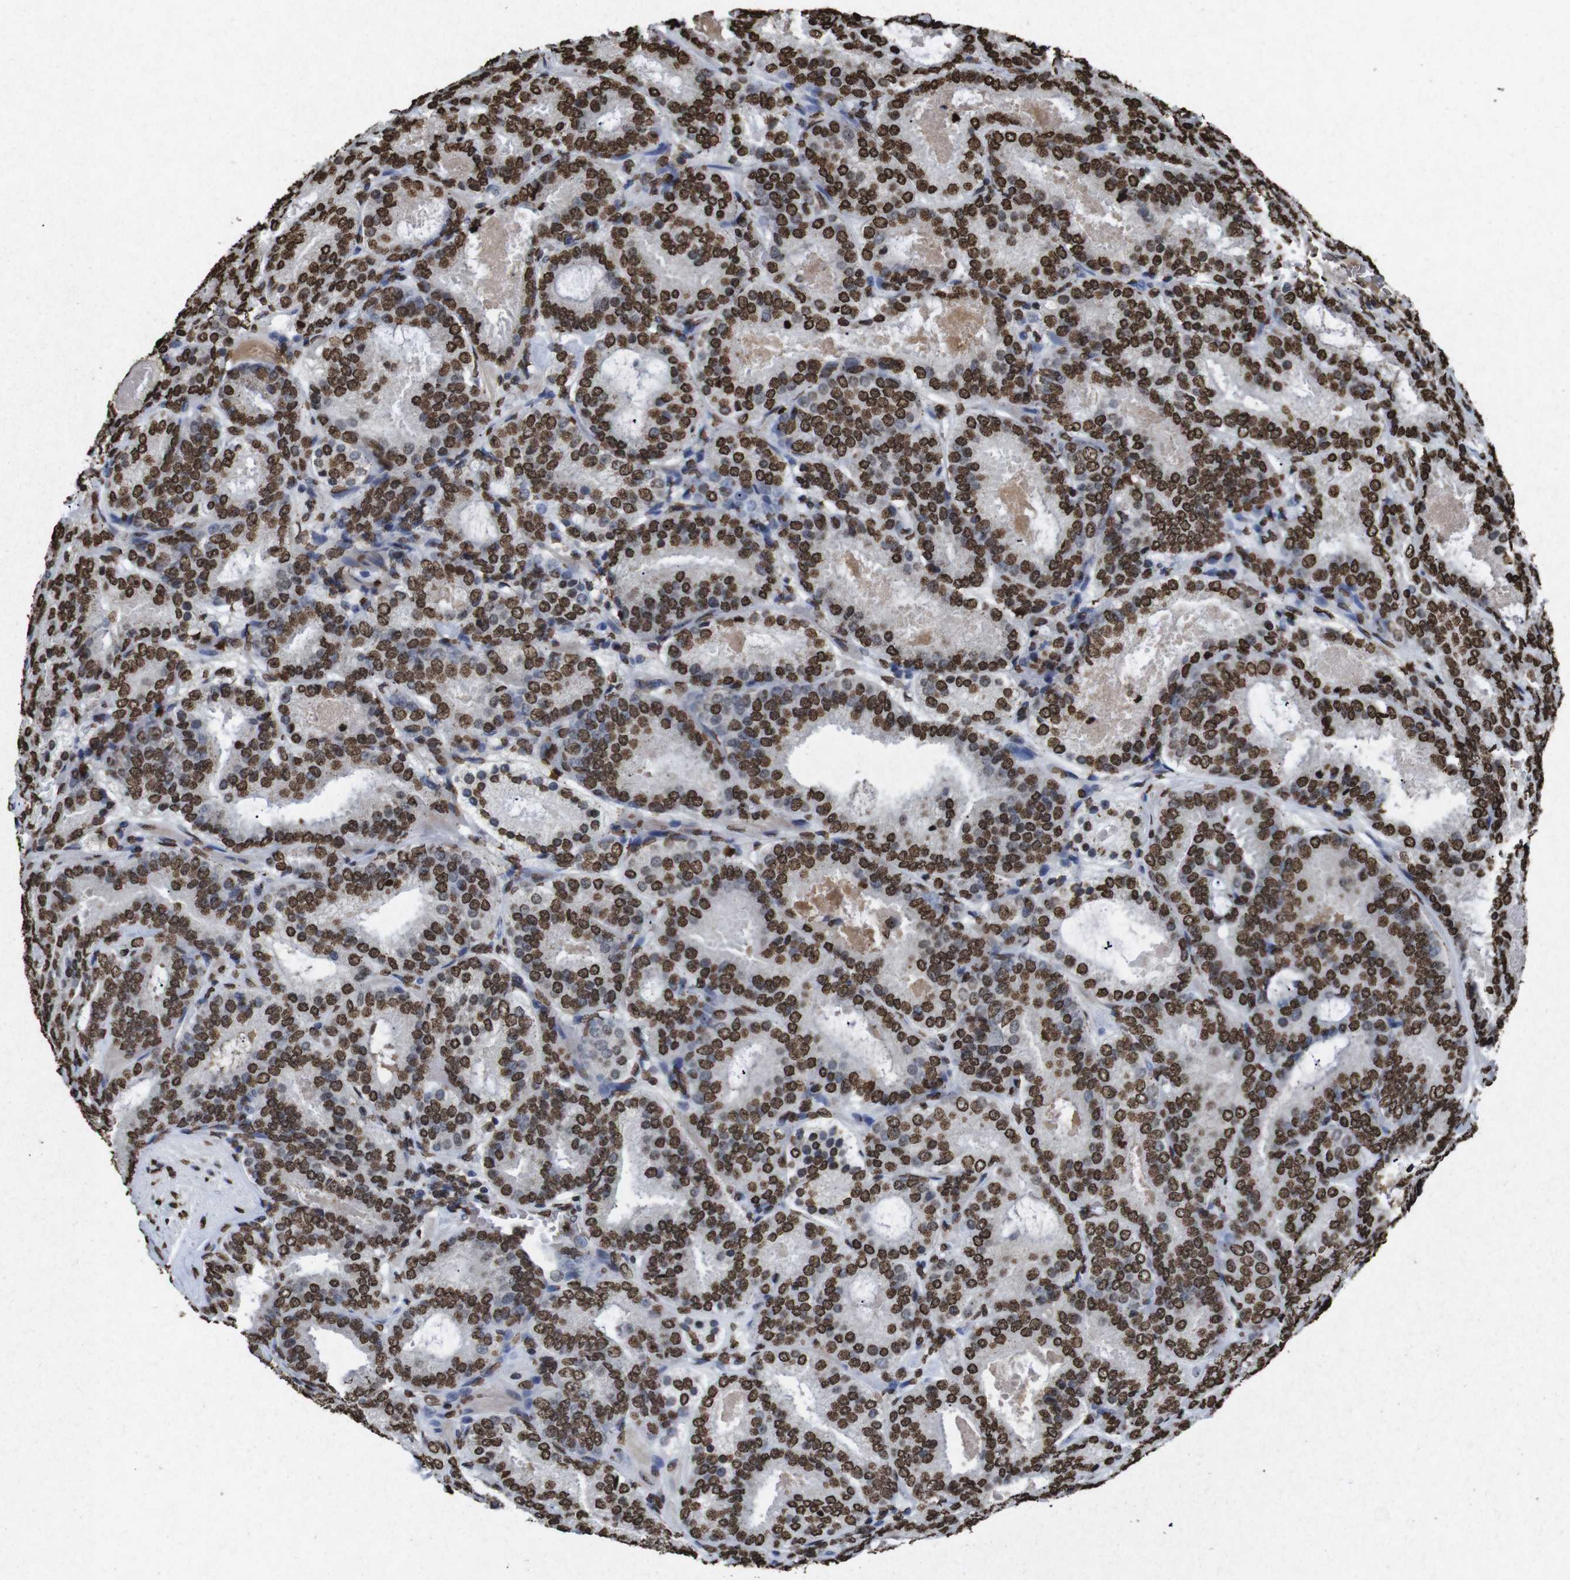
{"staining": {"intensity": "strong", "quantity": ">75%", "location": "nuclear"}, "tissue": "prostate cancer", "cell_type": "Tumor cells", "image_type": "cancer", "snomed": [{"axis": "morphology", "description": "Adenocarcinoma, Low grade"}, {"axis": "topography", "description": "Prostate"}], "caption": "Human prostate cancer (low-grade adenocarcinoma) stained for a protein (brown) exhibits strong nuclear positive positivity in approximately >75% of tumor cells.", "gene": "MDM2", "patient": {"sex": "male", "age": 69}}